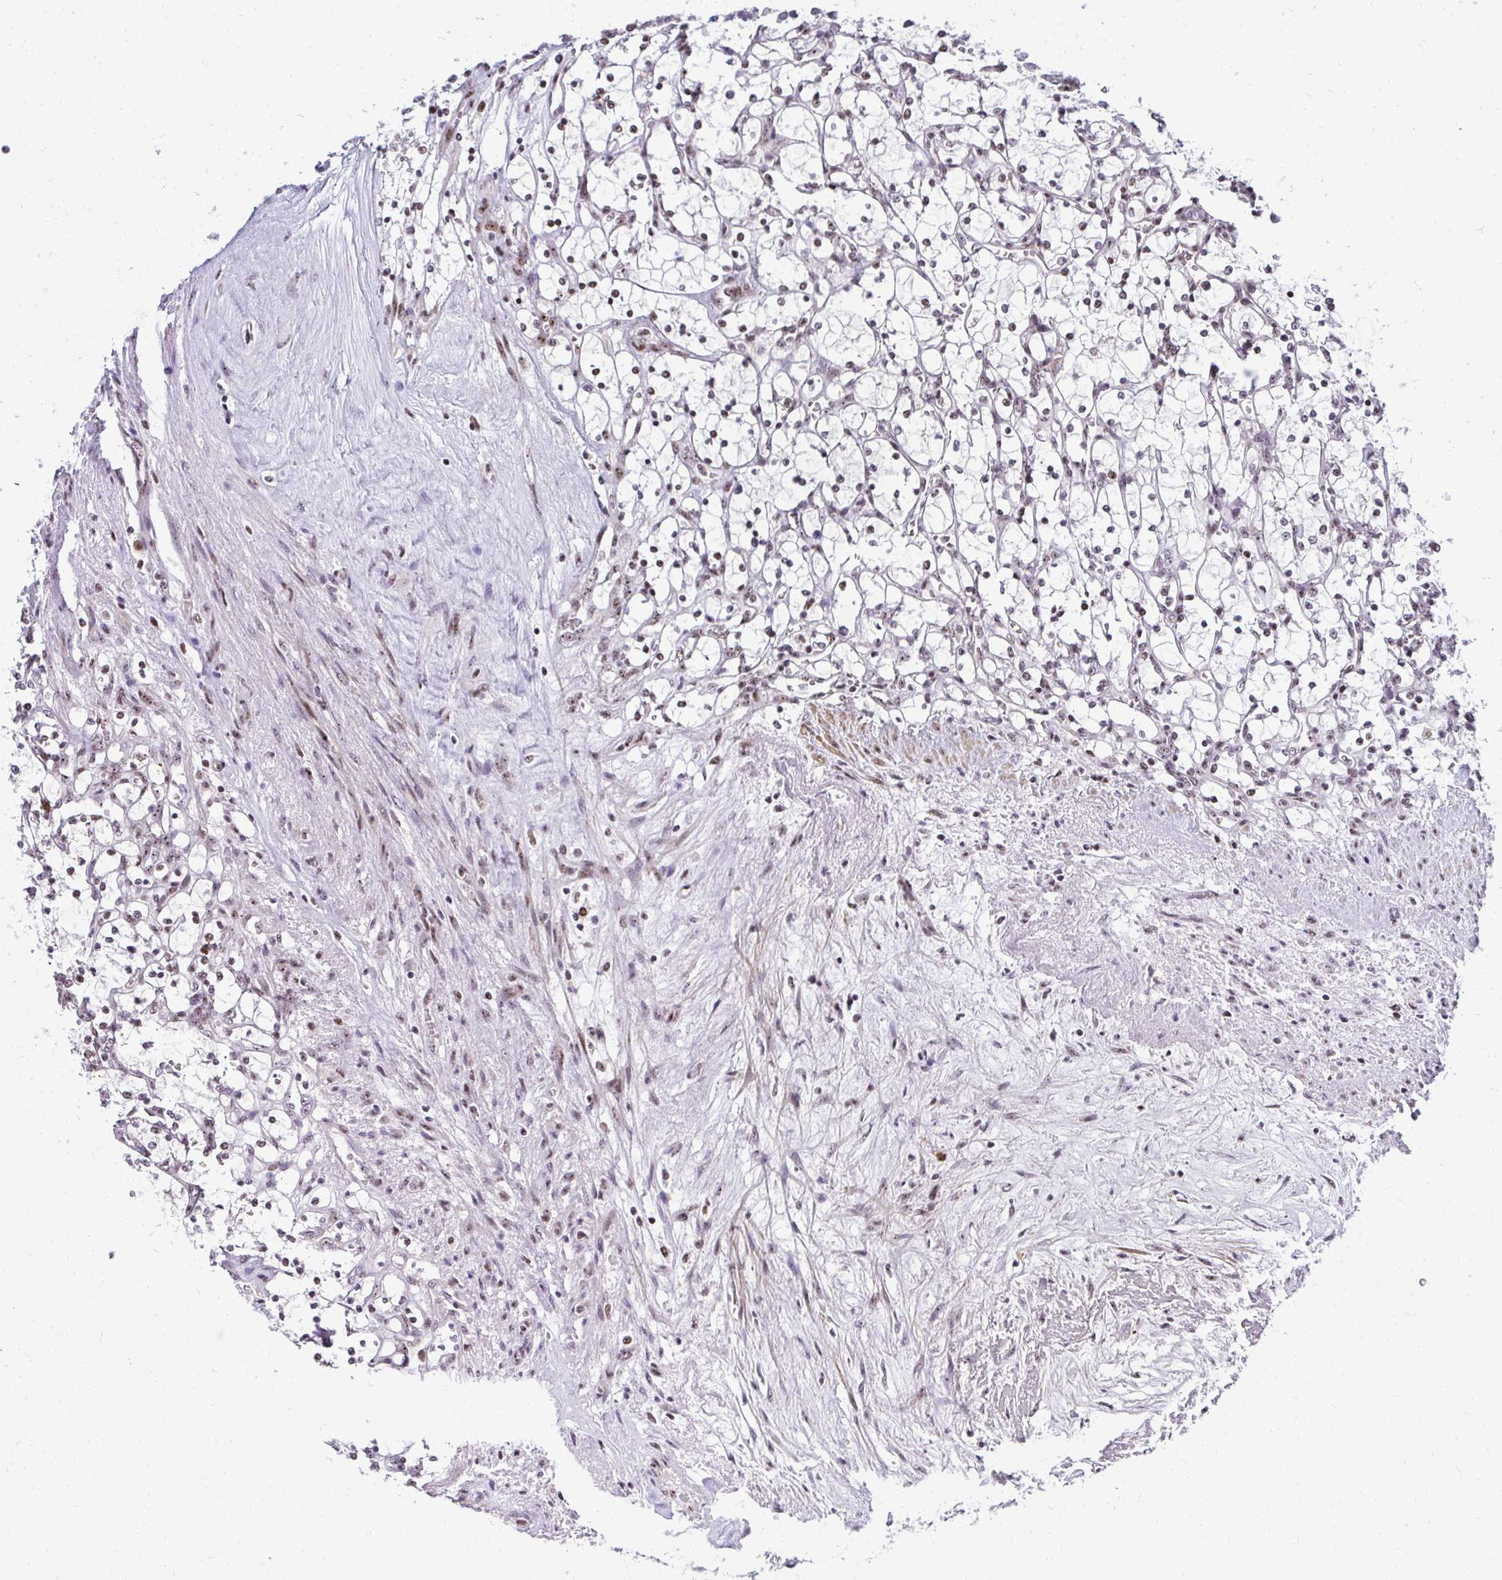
{"staining": {"intensity": "moderate", "quantity": "<25%", "location": "nuclear"}, "tissue": "renal cancer", "cell_type": "Tumor cells", "image_type": "cancer", "snomed": [{"axis": "morphology", "description": "Adenocarcinoma, NOS"}, {"axis": "topography", "description": "Kidney"}], "caption": "Protein staining by immunohistochemistry displays moderate nuclear expression in approximately <25% of tumor cells in adenocarcinoma (renal). The staining is performed using DAB (3,3'-diaminobenzidine) brown chromogen to label protein expression. The nuclei are counter-stained blue using hematoxylin.", "gene": "SIRT7", "patient": {"sex": "female", "age": 69}}